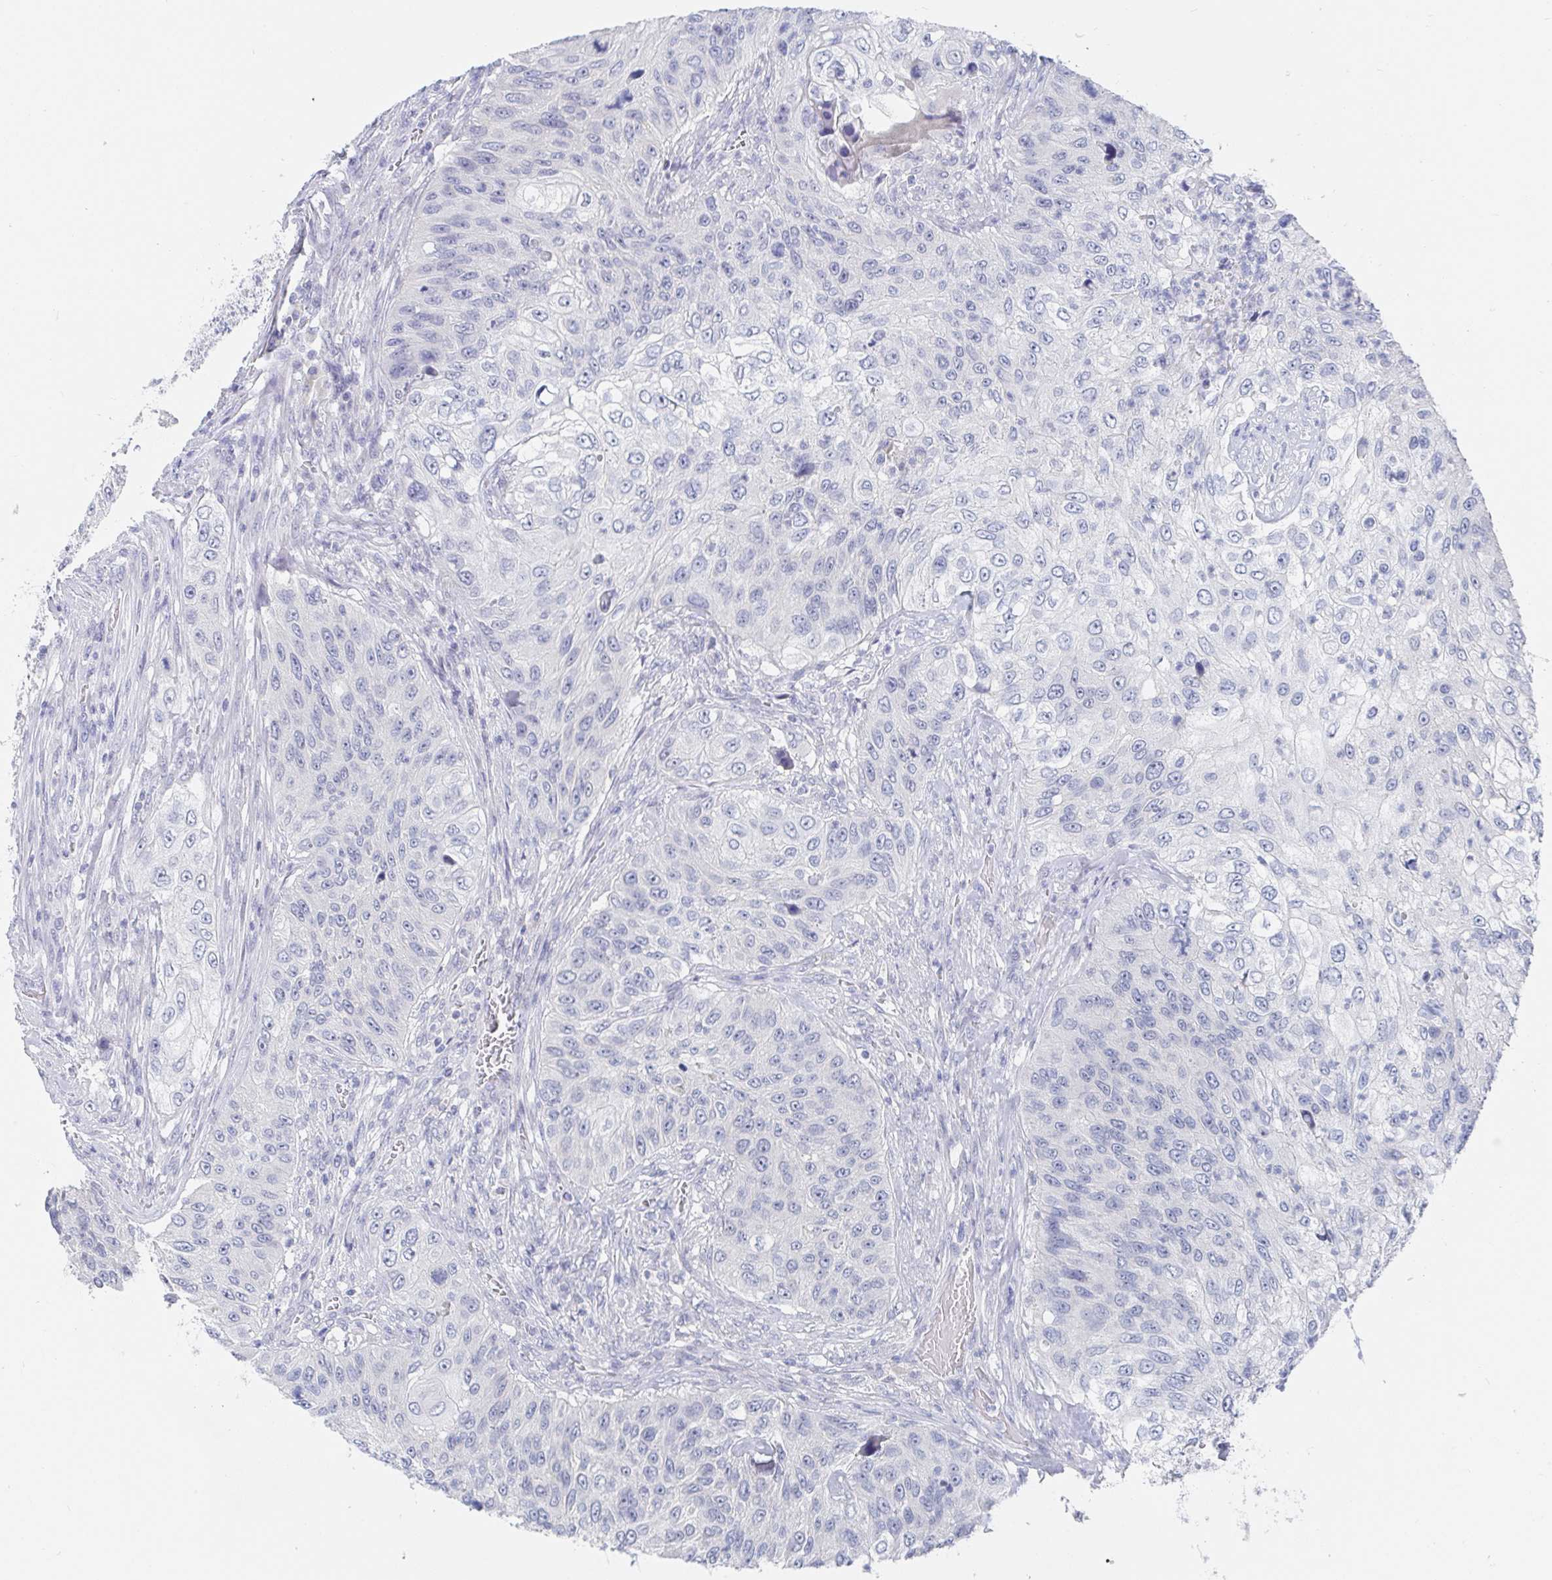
{"staining": {"intensity": "negative", "quantity": "none", "location": "none"}, "tissue": "urothelial cancer", "cell_type": "Tumor cells", "image_type": "cancer", "snomed": [{"axis": "morphology", "description": "Urothelial carcinoma, High grade"}, {"axis": "topography", "description": "Urinary bladder"}], "caption": "The image exhibits no significant staining in tumor cells of urothelial cancer.", "gene": "ZNF430", "patient": {"sex": "female", "age": 60}}